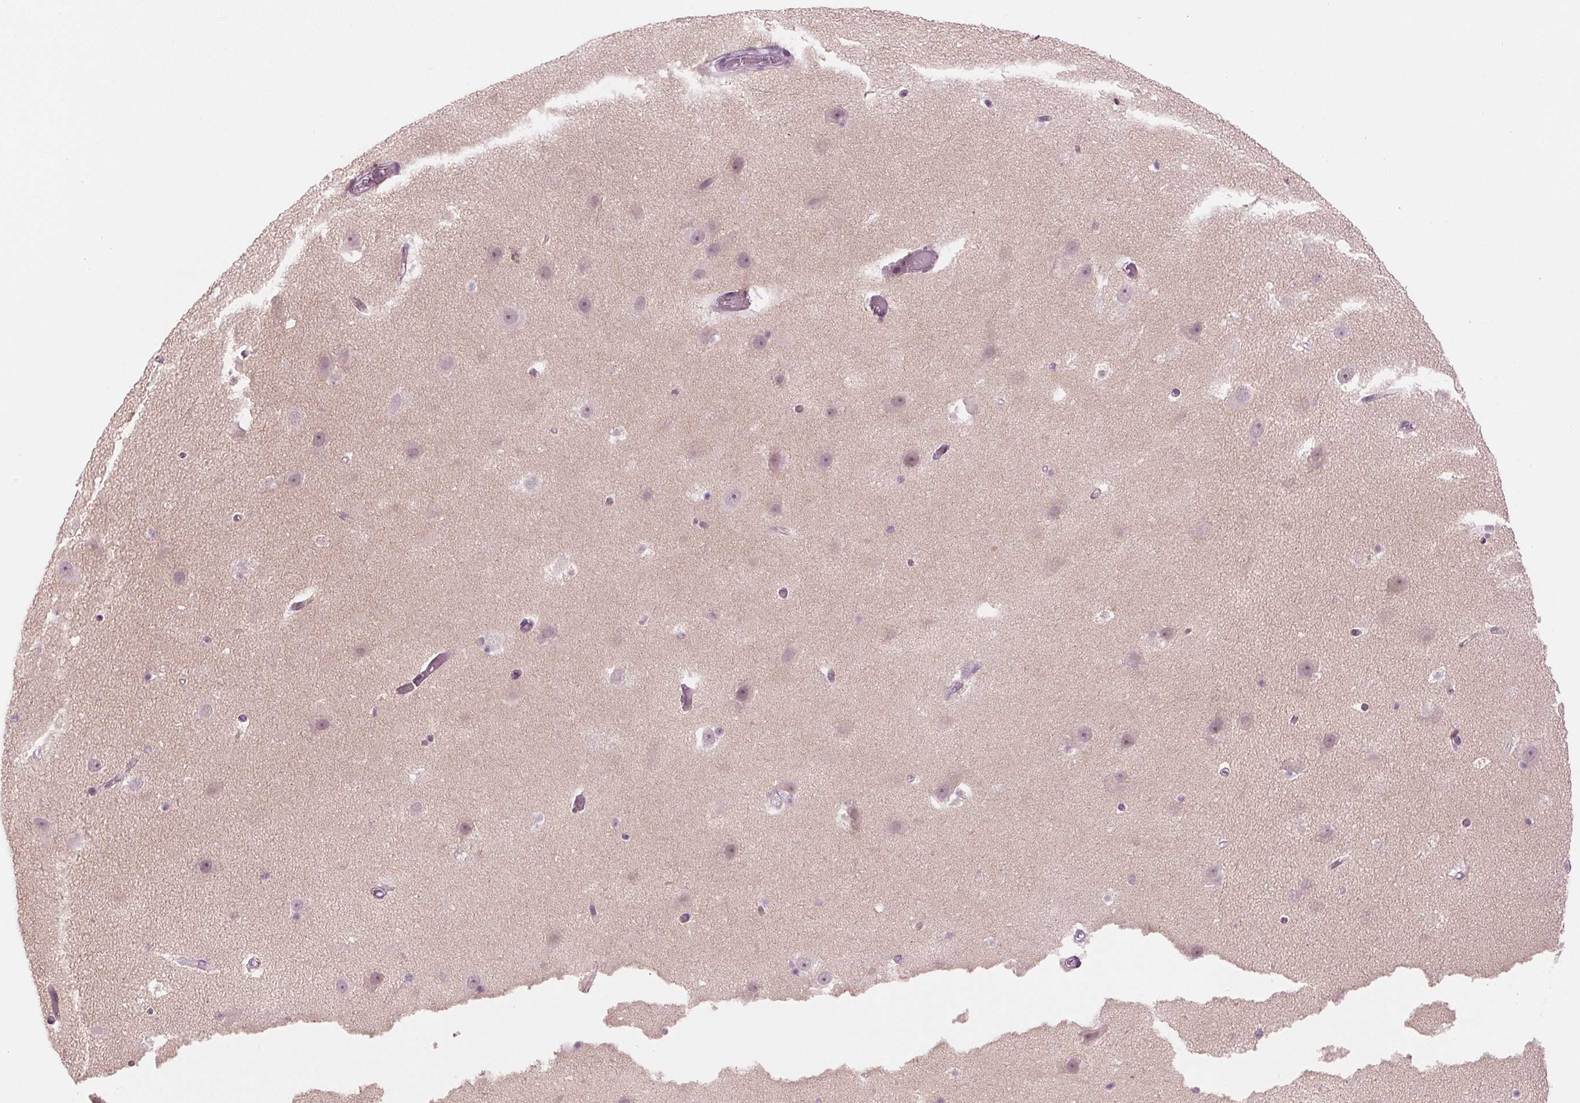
{"staining": {"intensity": "negative", "quantity": "none", "location": "none"}, "tissue": "hippocampus", "cell_type": "Glial cells", "image_type": "normal", "snomed": [{"axis": "morphology", "description": "Normal tissue, NOS"}, {"axis": "topography", "description": "Hippocampus"}], "caption": "Protein analysis of normal hippocampus reveals no significant positivity in glial cells.", "gene": "PRAP1", "patient": {"sex": "male", "age": 26}}